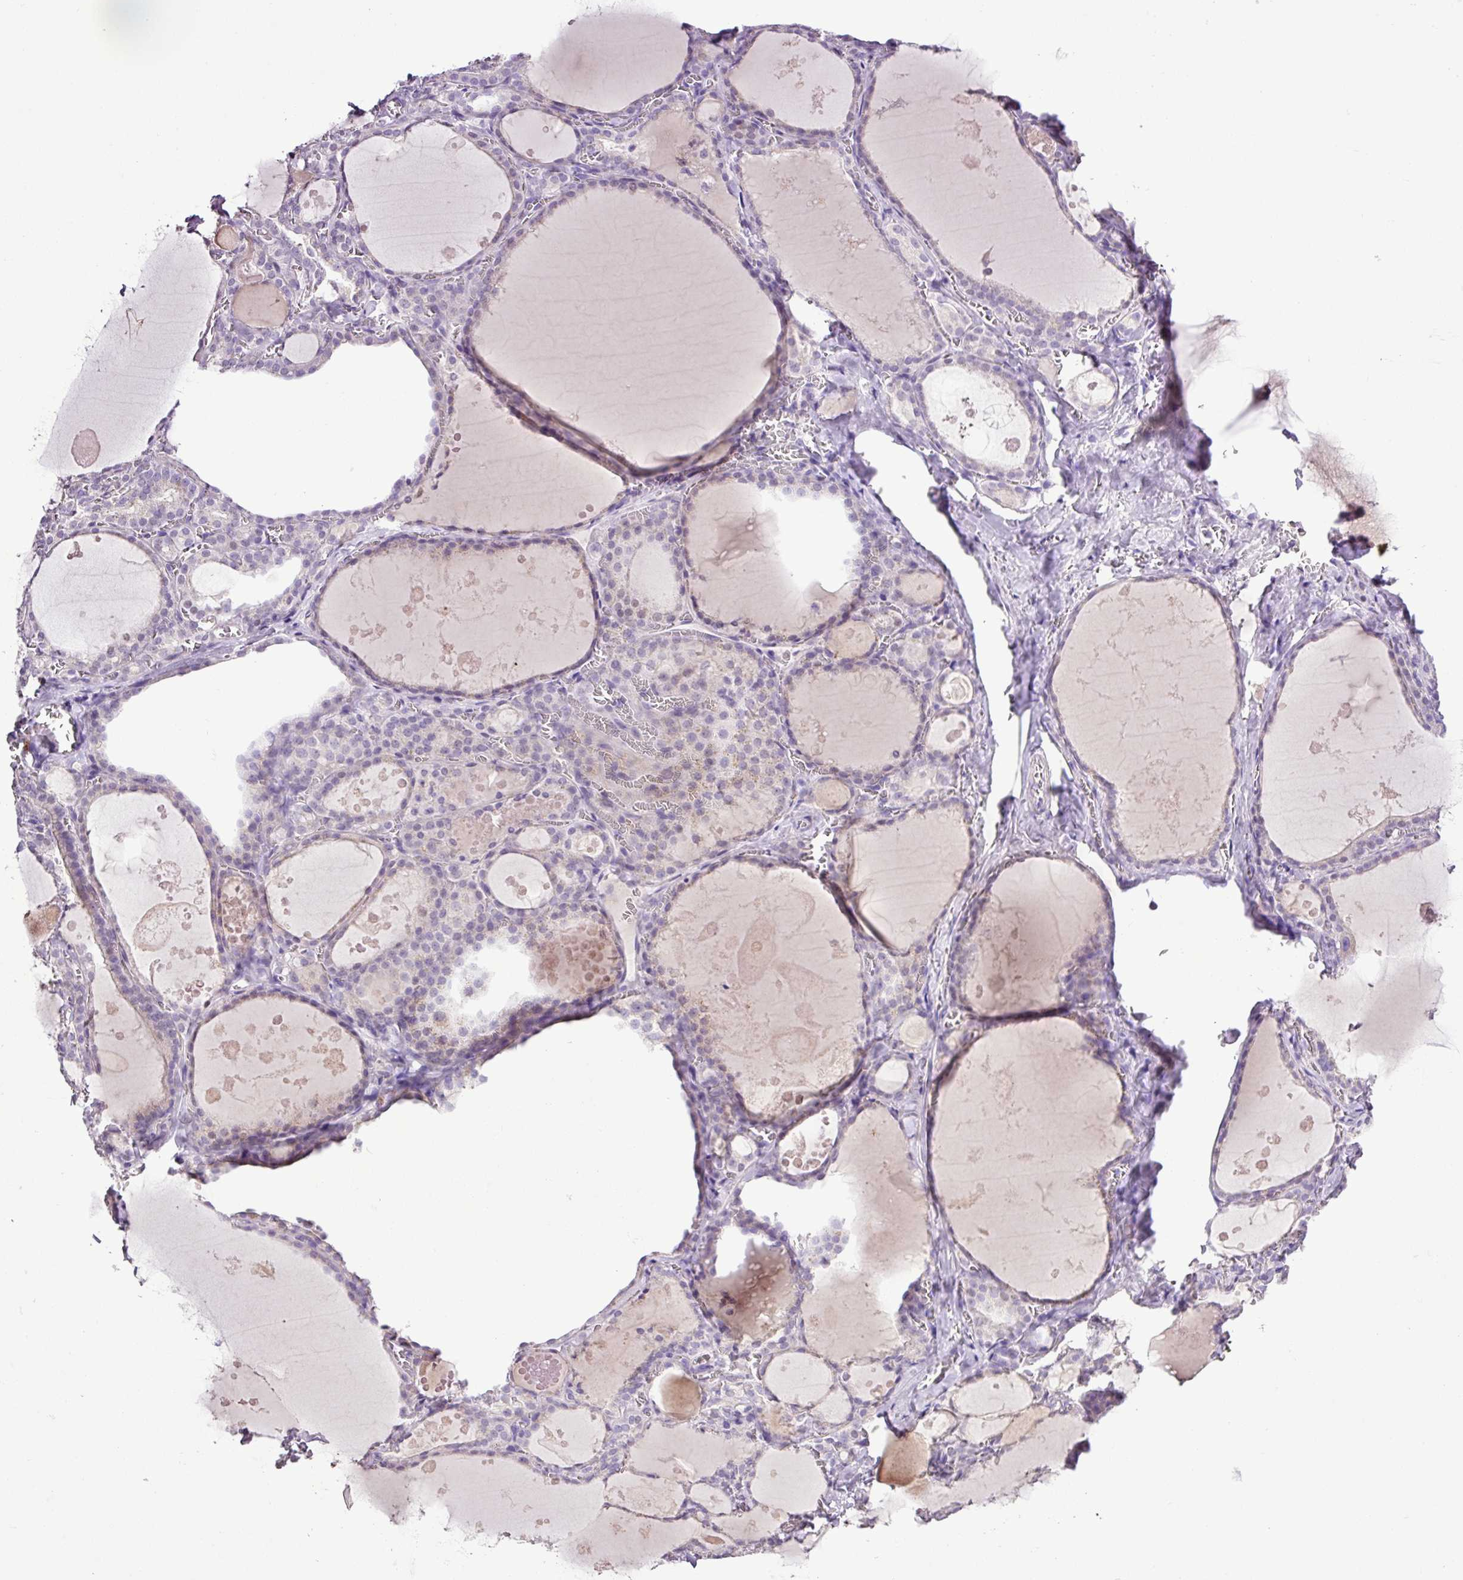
{"staining": {"intensity": "negative", "quantity": "none", "location": "none"}, "tissue": "thyroid gland", "cell_type": "Glandular cells", "image_type": "normal", "snomed": [{"axis": "morphology", "description": "Normal tissue, NOS"}, {"axis": "topography", "description": "Thyroid gland"}], "caption": "Immunohistochemical staining of unremarkable thyroid gland shows no significant staining in glandular cells. Brightfield microscopy of immunohistochemistry stained with DAB (3,3'-diaminobenzidine) (brown) and hematoxylin (blue), captured at high magnification.", "gene": "ESR1", "patient": {"sex": "male", "age": 56}}